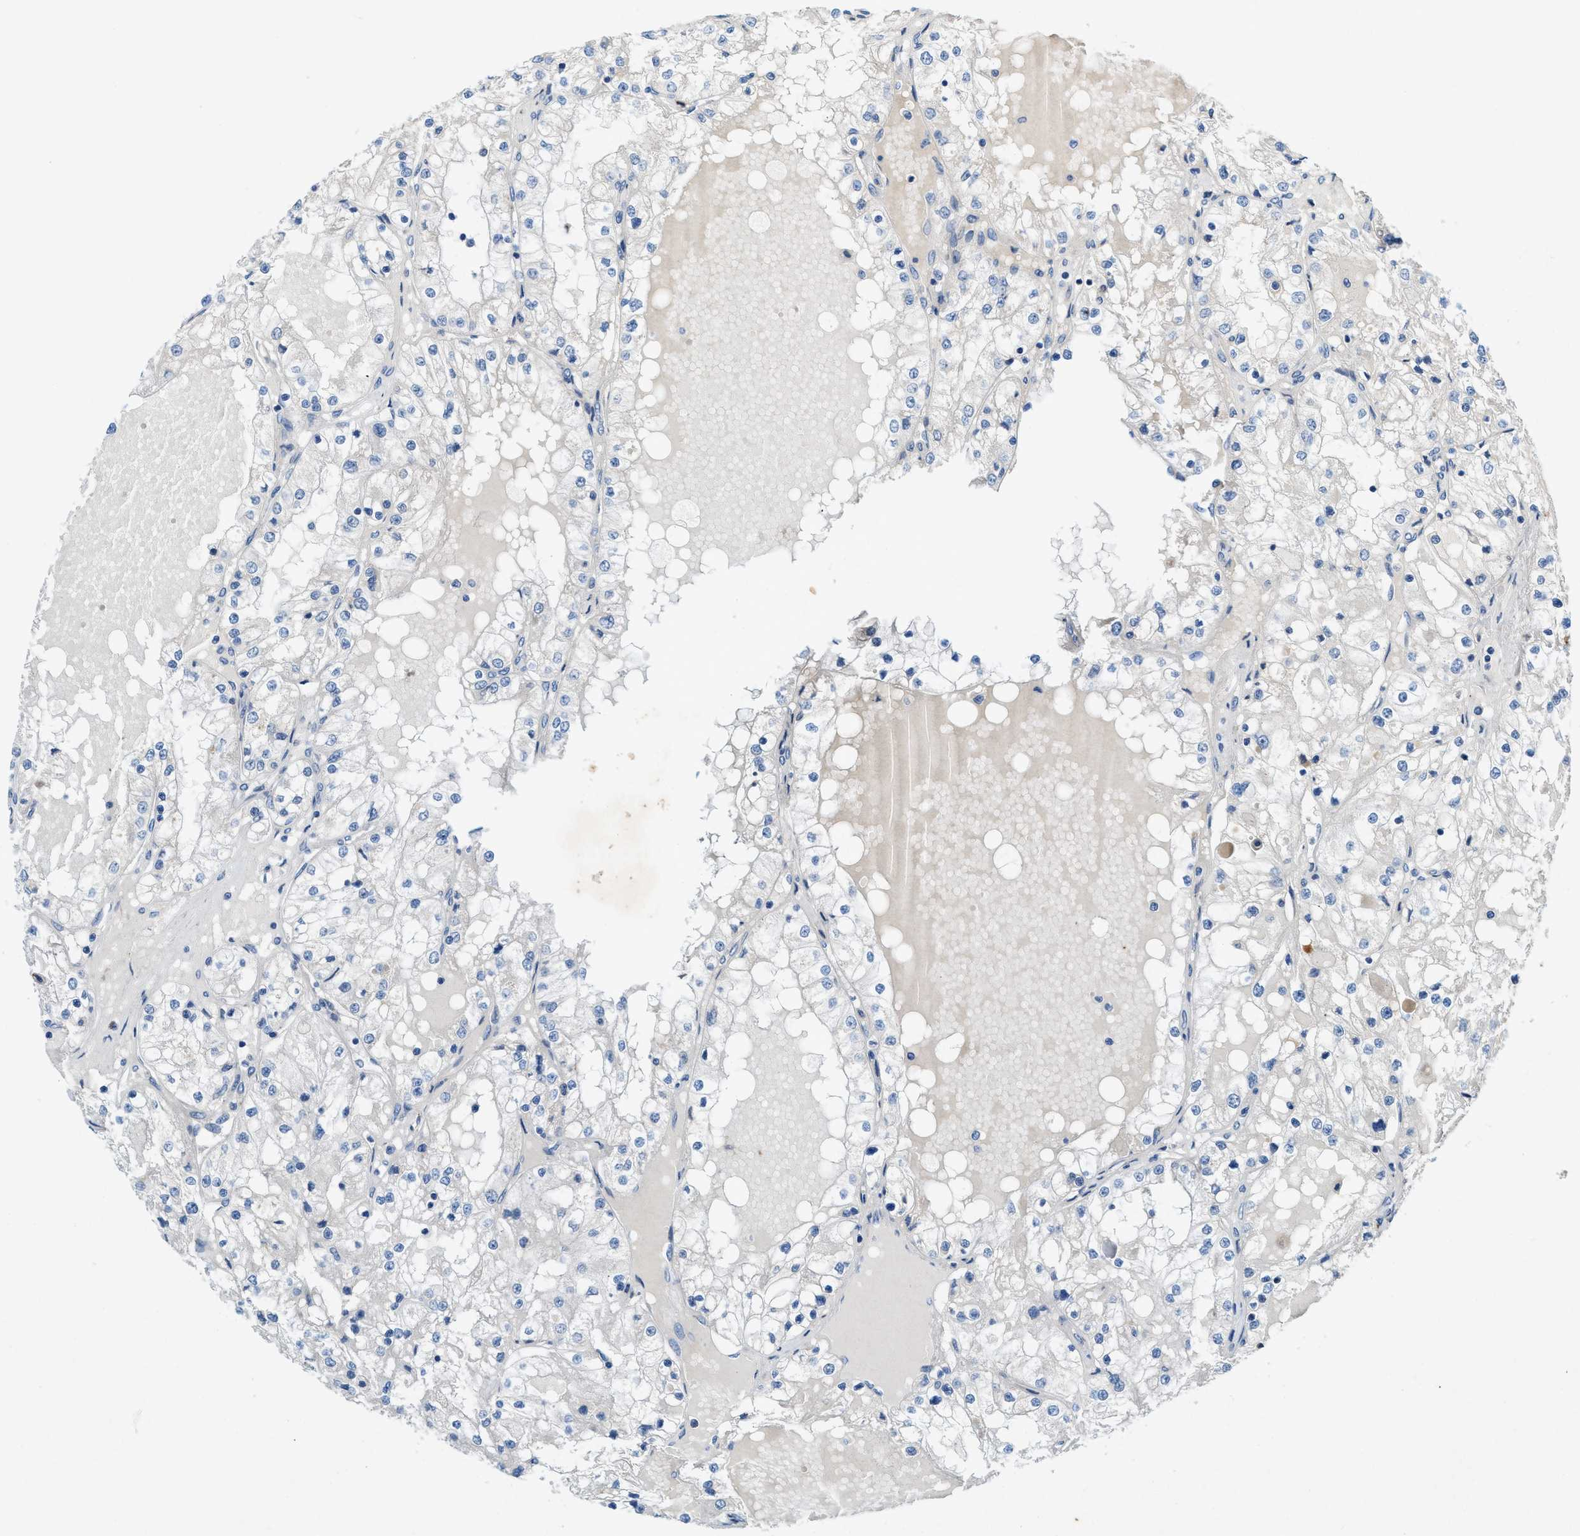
{"staining": {"intensity": "negative", "quantity": "none", "location": "none"}, "tissue": "renal cancer", "cell_type": "Tumor cells", "image_type": "cancer", "snomed": [{"axis": "morphology", "description": "Adenocarcinoma, NOS"}, {"axis": "topography", "description": "Kidney"}], "caption": "Tumor cells show no significant protein positivity in adenocarcinoma (renal). Nuclei are stained in blue.", "gene": "RIPK2", "patient": {"sex": "male", "age": 68}}